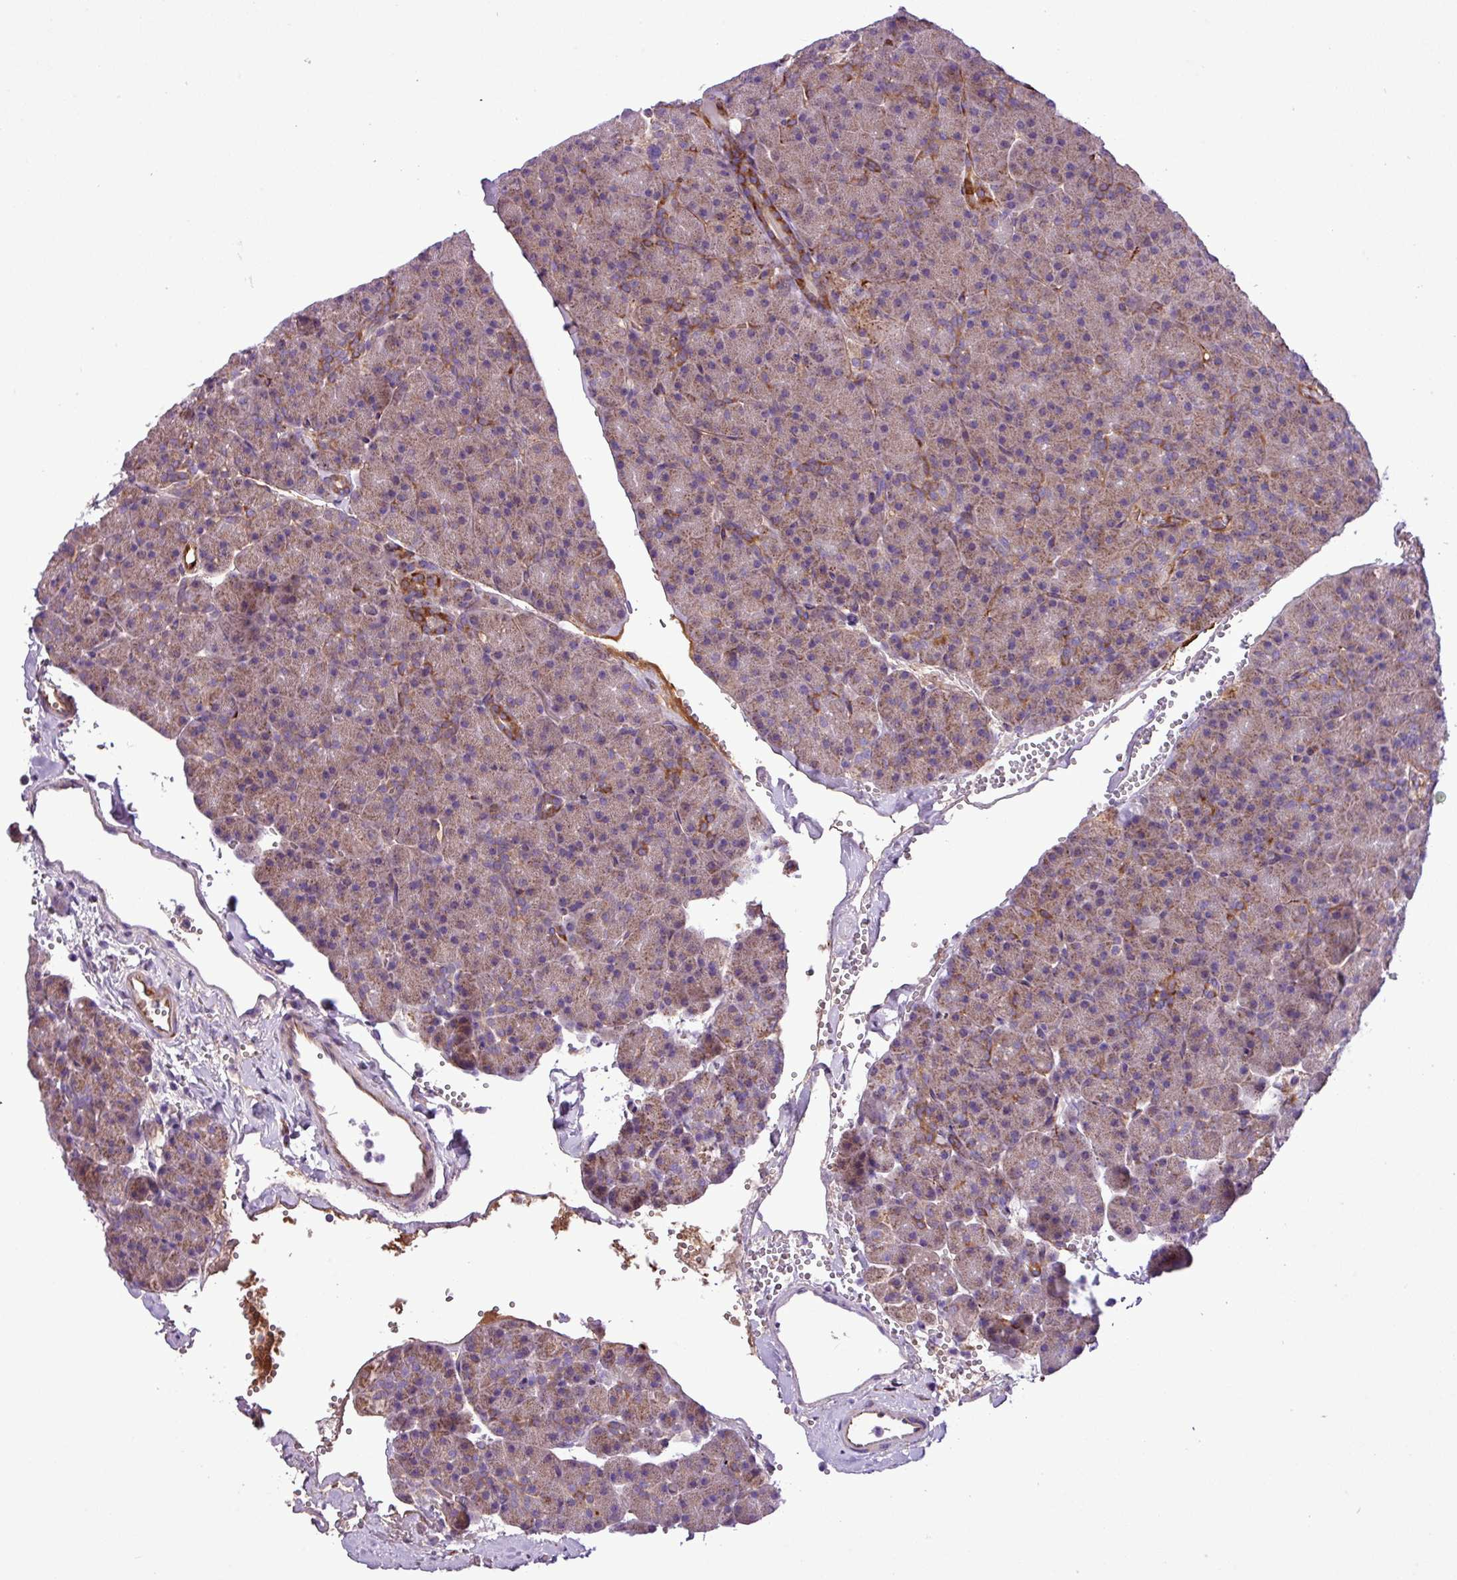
{"staining": {"intensity": "moderate", "quantity": "25%-75%", "location": "cytoplasmic/membranous"}, "tissue": "pancreas", "cell_type": "Exocrine glandular cells", "image_type": "normal", "snomed": [{"axis": "morphology", "description": "Normal tissue, NOS"}, {"axis": "topography", "description": "Pancreas"}], "caption": "Pancreas stained with a brown dye exhibits moderate cytoplasmic/membranous positive expression in about 25%-75% of exocrine glandular cells.", "gene": "CWH43", "patient": {"sex": "male", "age": 36}}